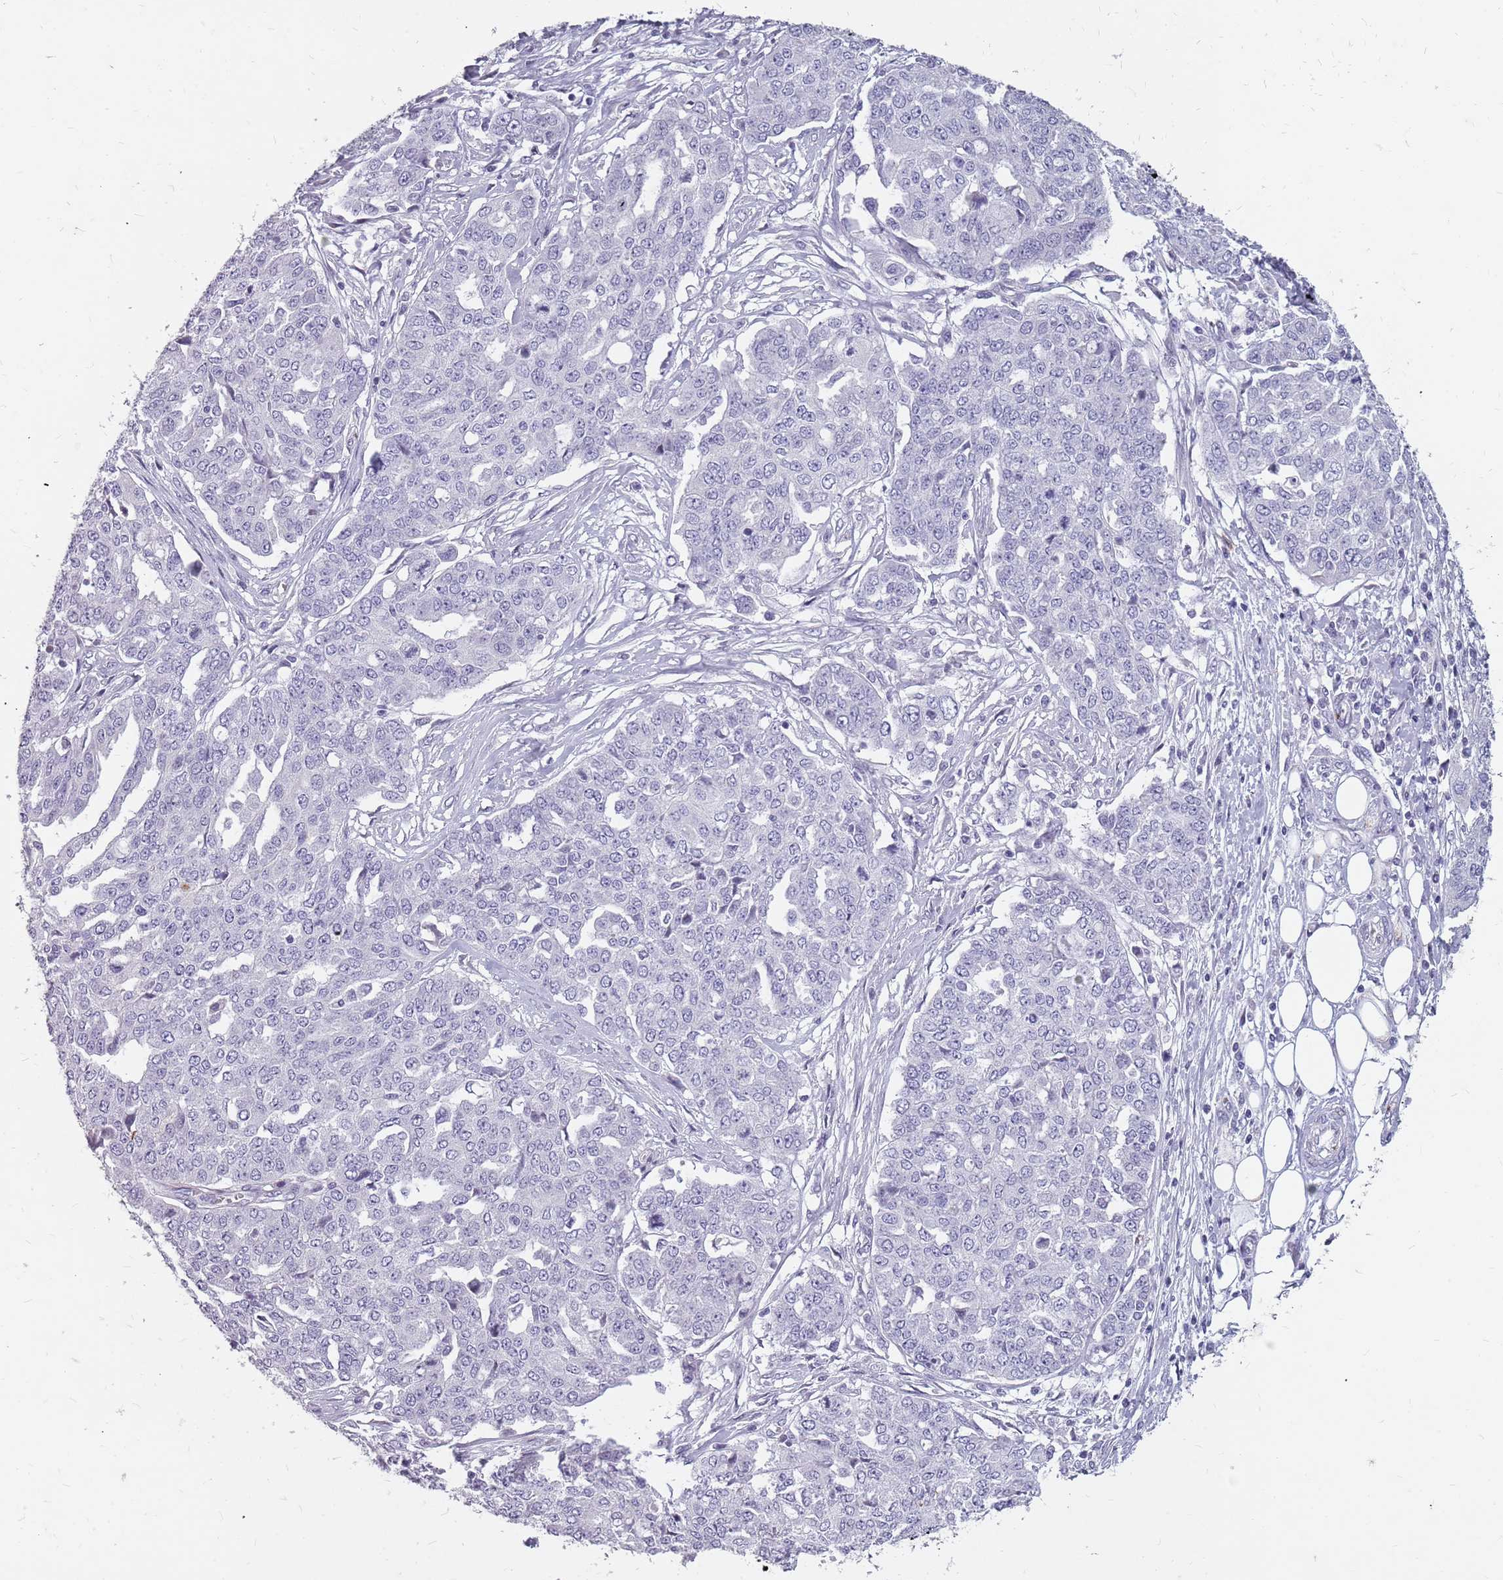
{"staining": {"intensity": "negative", "quantity": "none", "location": "none"}, "tissue": "ovarian cancer", "cell_type": "Tumor cells", "image_type": "cancer", "snomed": [{"axis": "morphology", "description": "Cystadenocarcinoma, serous, NOS"}, {"axis": "topography", "description": "Soft tissue"}, {"axis": "topography", "description": "Ovary"}], "caption": "Ovarian cancer was stained to show a protein in brown. There is no significant positivity in tumor cells. (IHC, brightfield microscopy, high magnification).", "gene": "NEK6", "patient": {"sex": "female", "age": 57}}